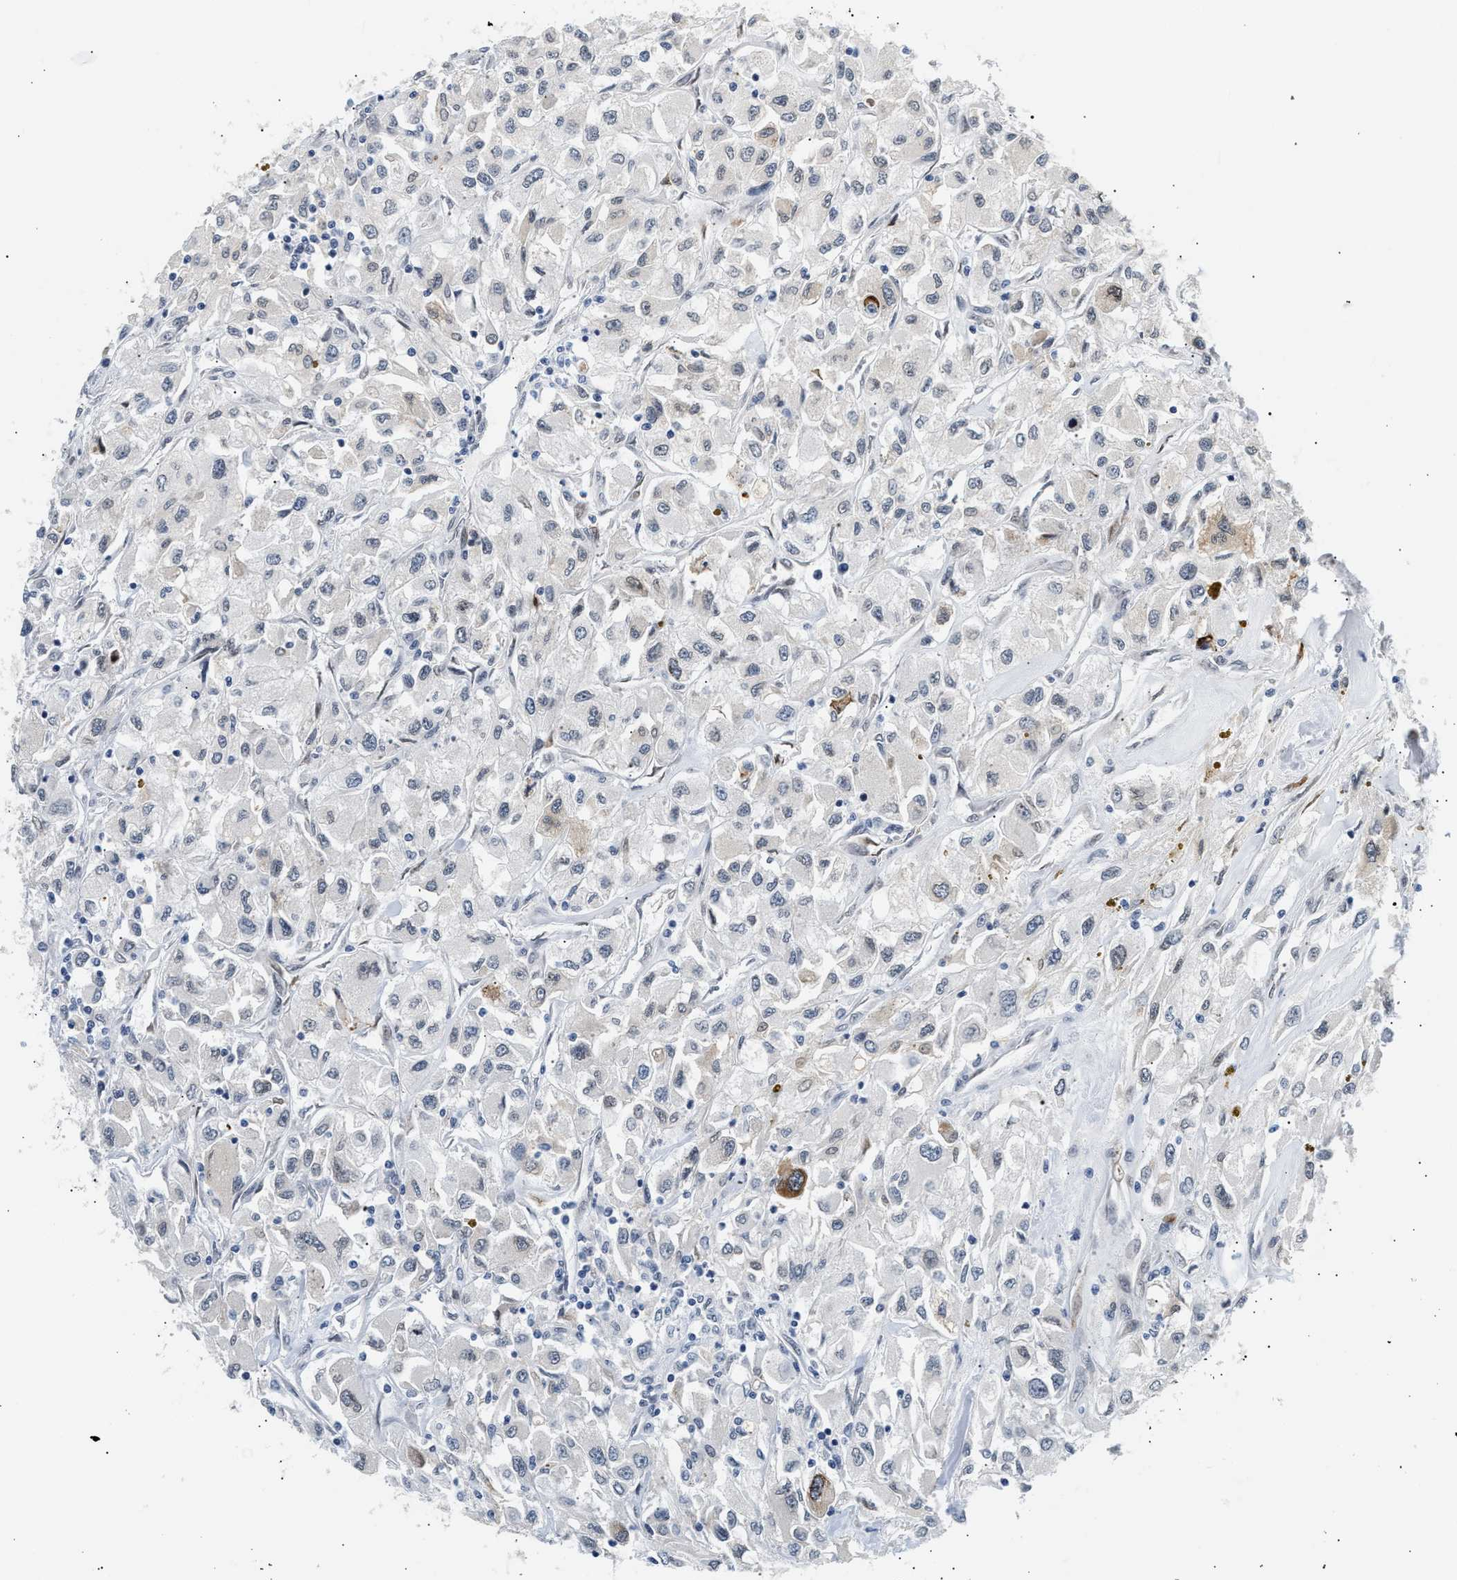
{"staining": {"intensity": "weak", "quantity": "<25%", "location": "cytoplasmic/membranous"}, "tissue": "renal cancer", "cell_type": "Tumor cells", "image_type": "cancer", "snomed": [{"axis": "morphology", "description": "Adenocarcinoma, NOS"}, {"axis": "topography", "description": "Kidney"}], "caption": "The immunohistochemistry (IHC) histopathology image has no significant expression in tumor cells of renal cancer (adenocarcinoma) tissue.", "gene": "THOC1", "patient": {"sex": "female", "age": 52}}